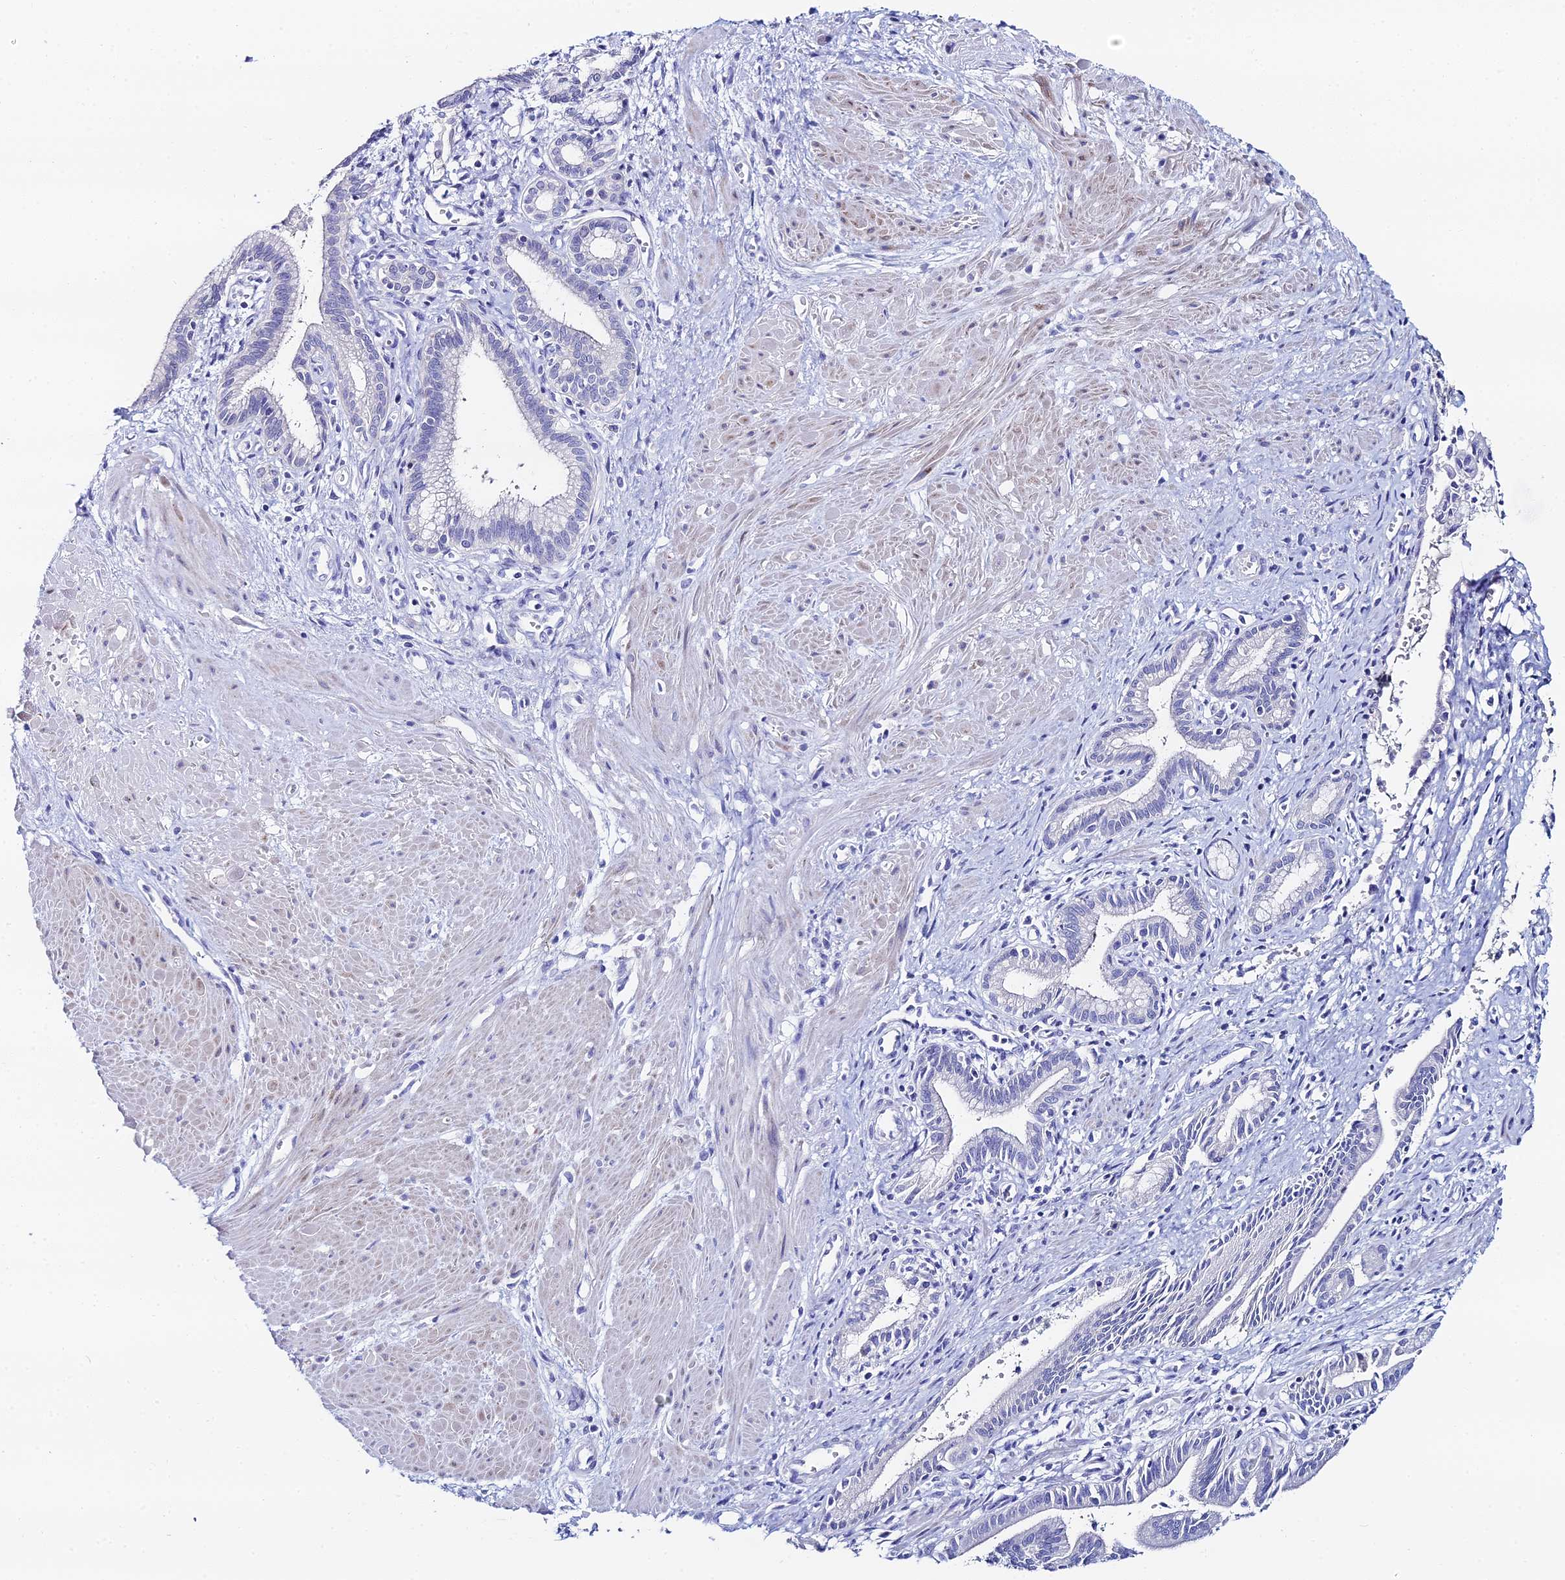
{"staining": {"intensity": "negative", "quantity": "none", "location": "none"}, "tissue": "pancreatic cancer", "cell_type": "Tumor cells", "image_type": "cancer", "snomed": [{"axis": "morphology", "description": "Adenocarcinoma, NOS"}, {"axis": "topography", "description": "Pancreas"}], "caption": "DAB (3,3'-diaminobenzidine) immunohistochemical staining of pancreatic cancer (adenocarcinoma) demonstrates no significant positivity in tumor cells.", "gene": "HSPA1L", "patient": {"sex": "male", "age": 78}}